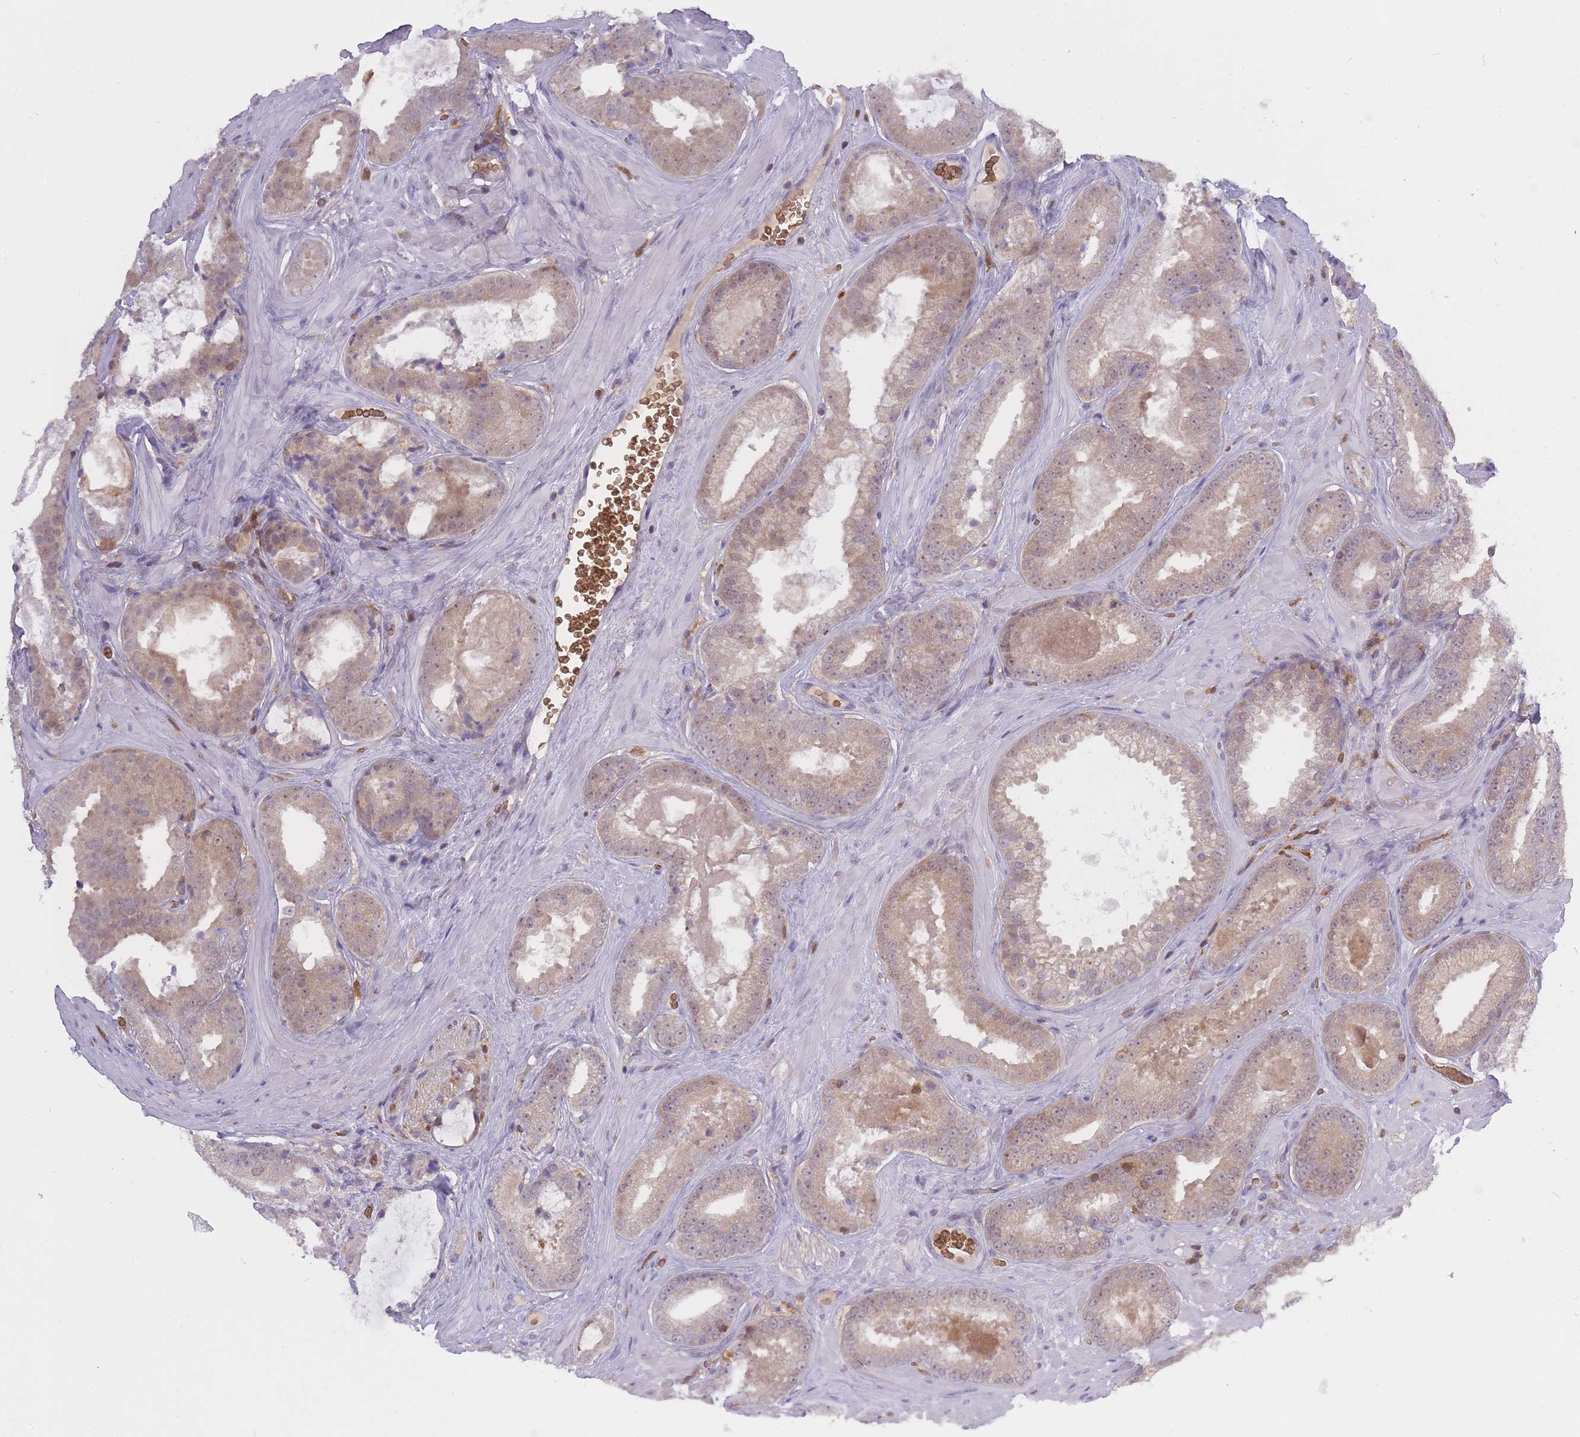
{"staining": {"intensity": "moderate", "quantity": "25%-75%", "location": "cytoplasmic/membranous,nuclear"}, "tissue": "prostate cancer", "cell_type": "Tumor cells", "image_type": "cancer", "snomed": [{"axis": "morphology", "description": "Adenocarcinoma, Low grade"}, {"axis": "topography", "description": "Prostate"}], "caption": "This is a histology image of immunohistochemistry (IHC) staining of low-grade adenocarcinoma (prostate), which shows moderate expression in the cytoplasmic/membranous and nuclear of tumor cells.", "gene": "CXorf38", "patient": {"sex": "male", "age": 57}}